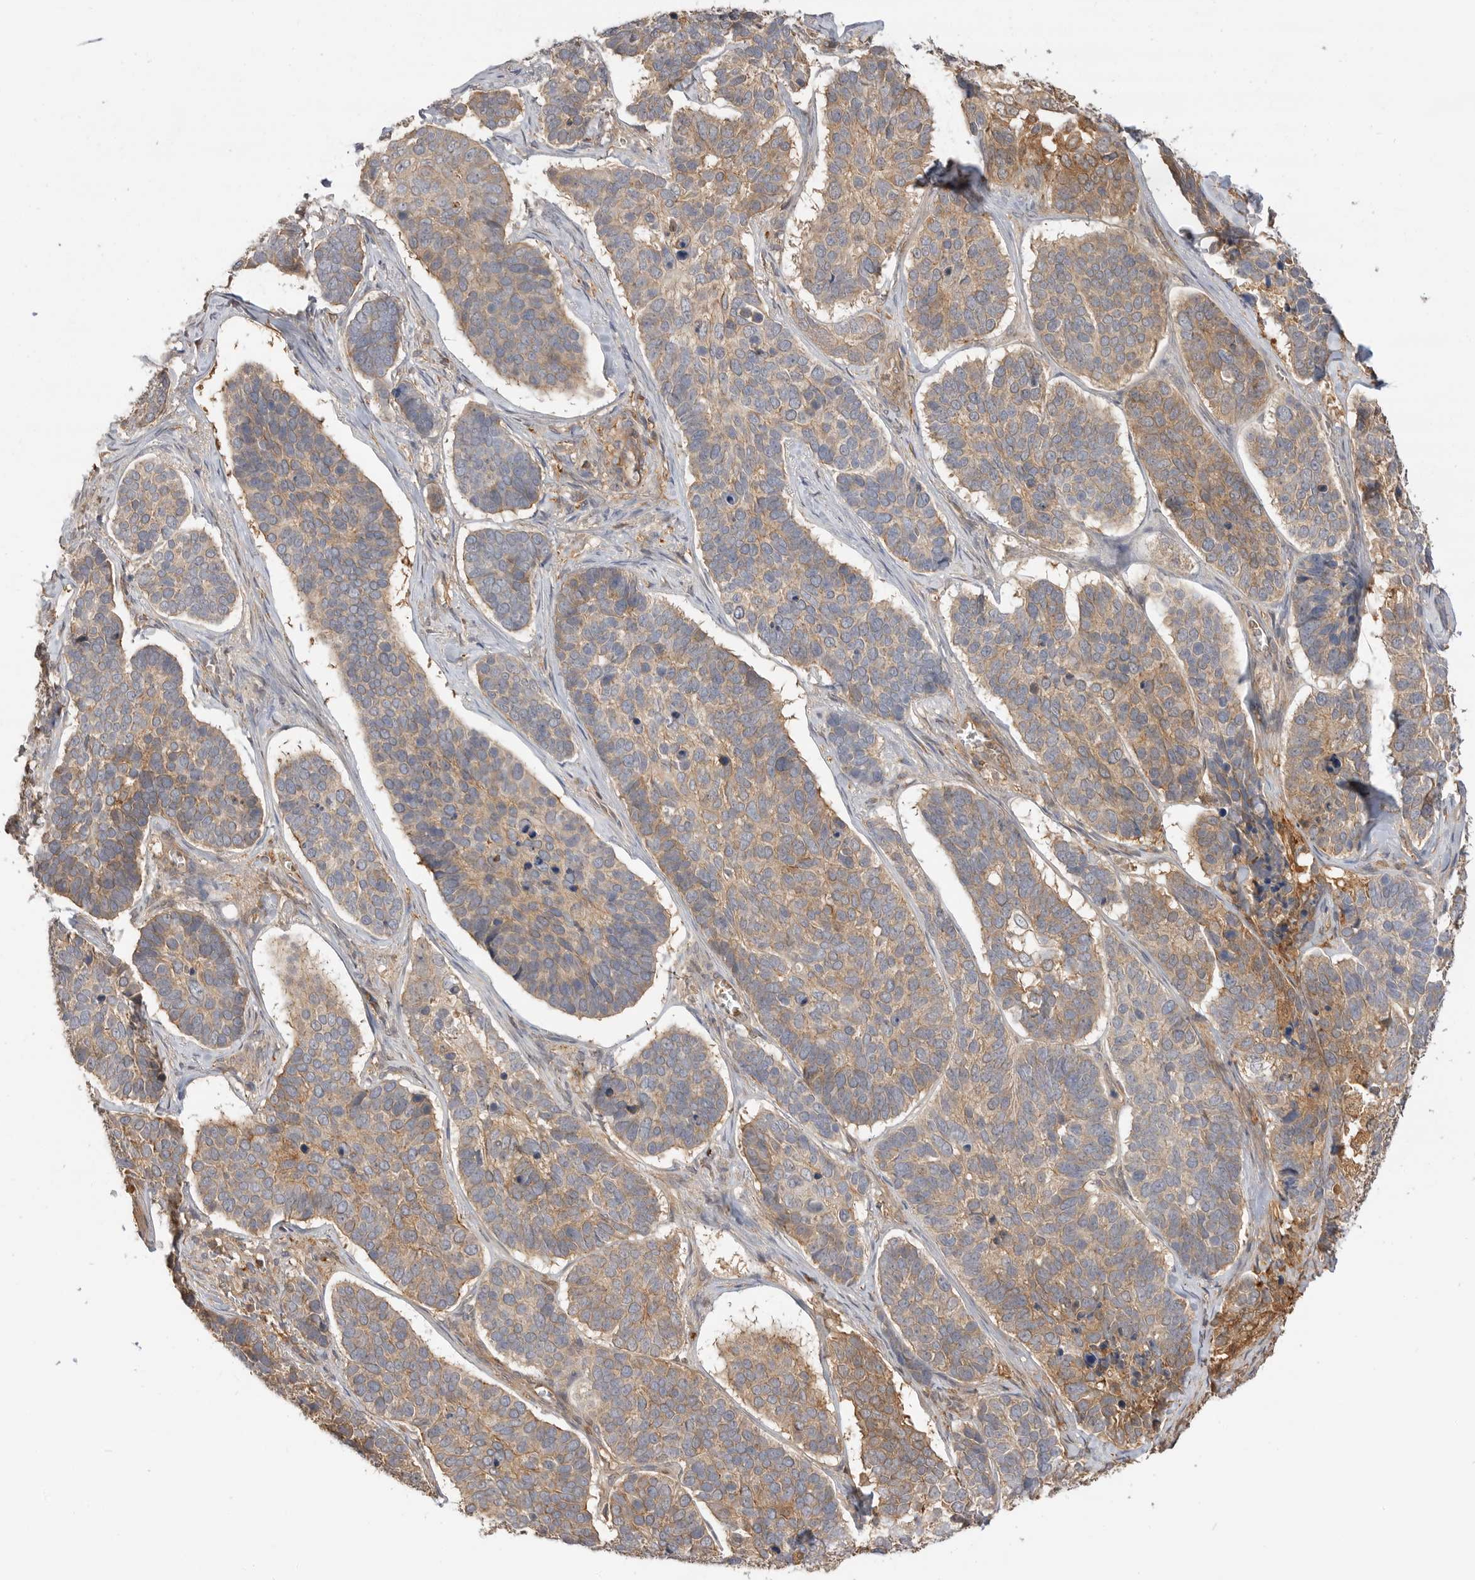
{"staining": {"intensity": "moderate", "quantity": ">75%", "location": "cytoplasmic/membranous"}, "tissue": "skin cancer", "cell_type": "Tumor cells", "image_type": "cancer", "snomed": [{"axis": "morphology", "description": "Basal cell carcinoma"}, {"axis": "topography", "description": "Skin"}], "caption": "Approximately >75% of tumor cells in human skin basal cell carcinoma reveal moderate cytoplasmic/membranous protein positivity as visualized by brown immunohistochemical staining.", "gene": "CLDN12", "patient": {"sex": "male", "age": 62}}